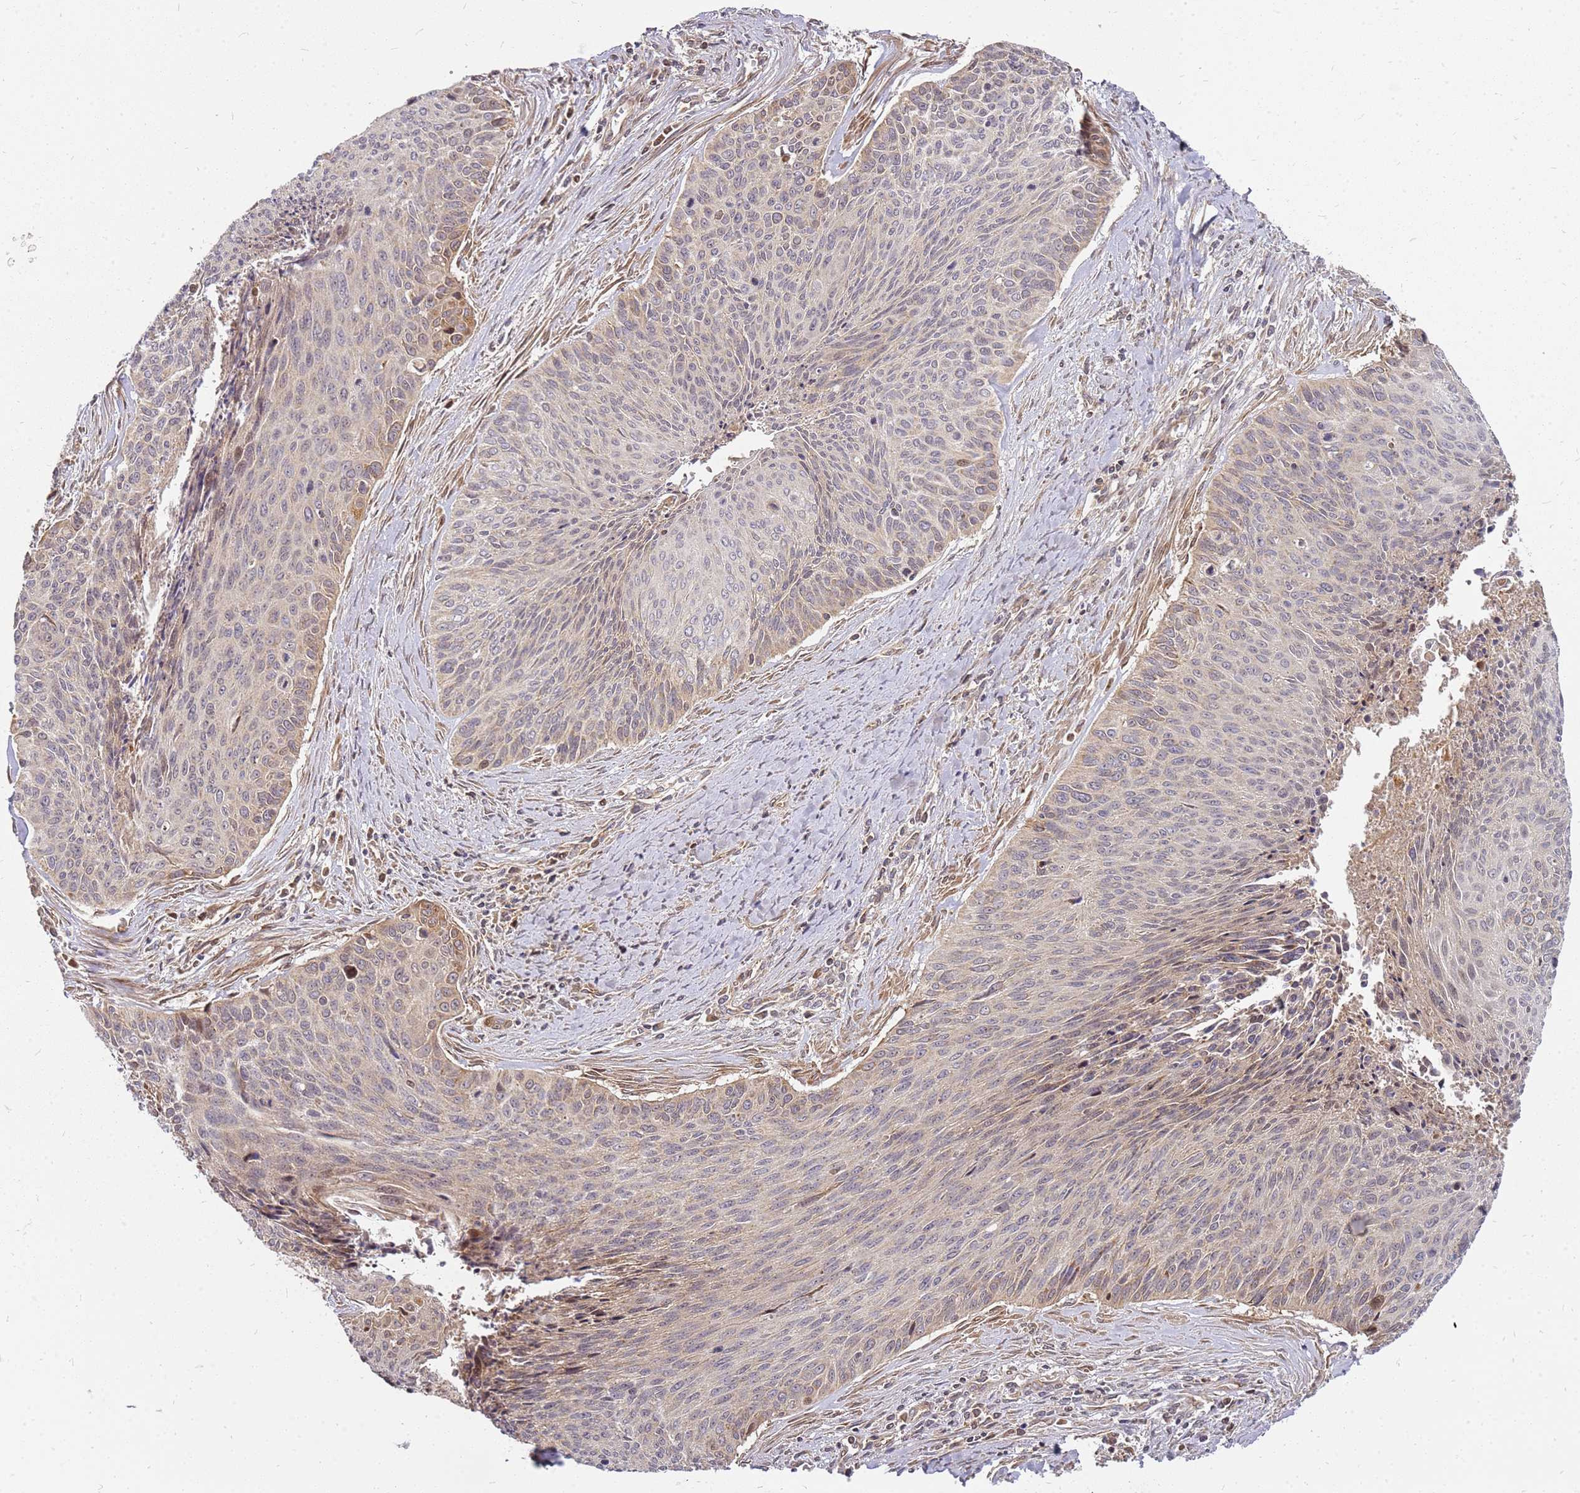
{"staining": {"intensity": "weak", "quantity": "<25%", "location": "cytoplasmic/membranous"}, "tissue": "cervical cancer", "cell_type": "Tumor cells", "image_type": "cancer", "snomed": [{"axis": "morphology", "description": "Squamous cell carcinoma, NOS"}, {"axis": "topography", "description": "Cervix"}], "caption": "This is a micrograph of immunohistochemistry (IHC) staining of cervical squamous cell carcinoma, which shows no positivity in tumor cells.", "gene": "CCDC159", "patient": {"sex": "female", "age": 55}}